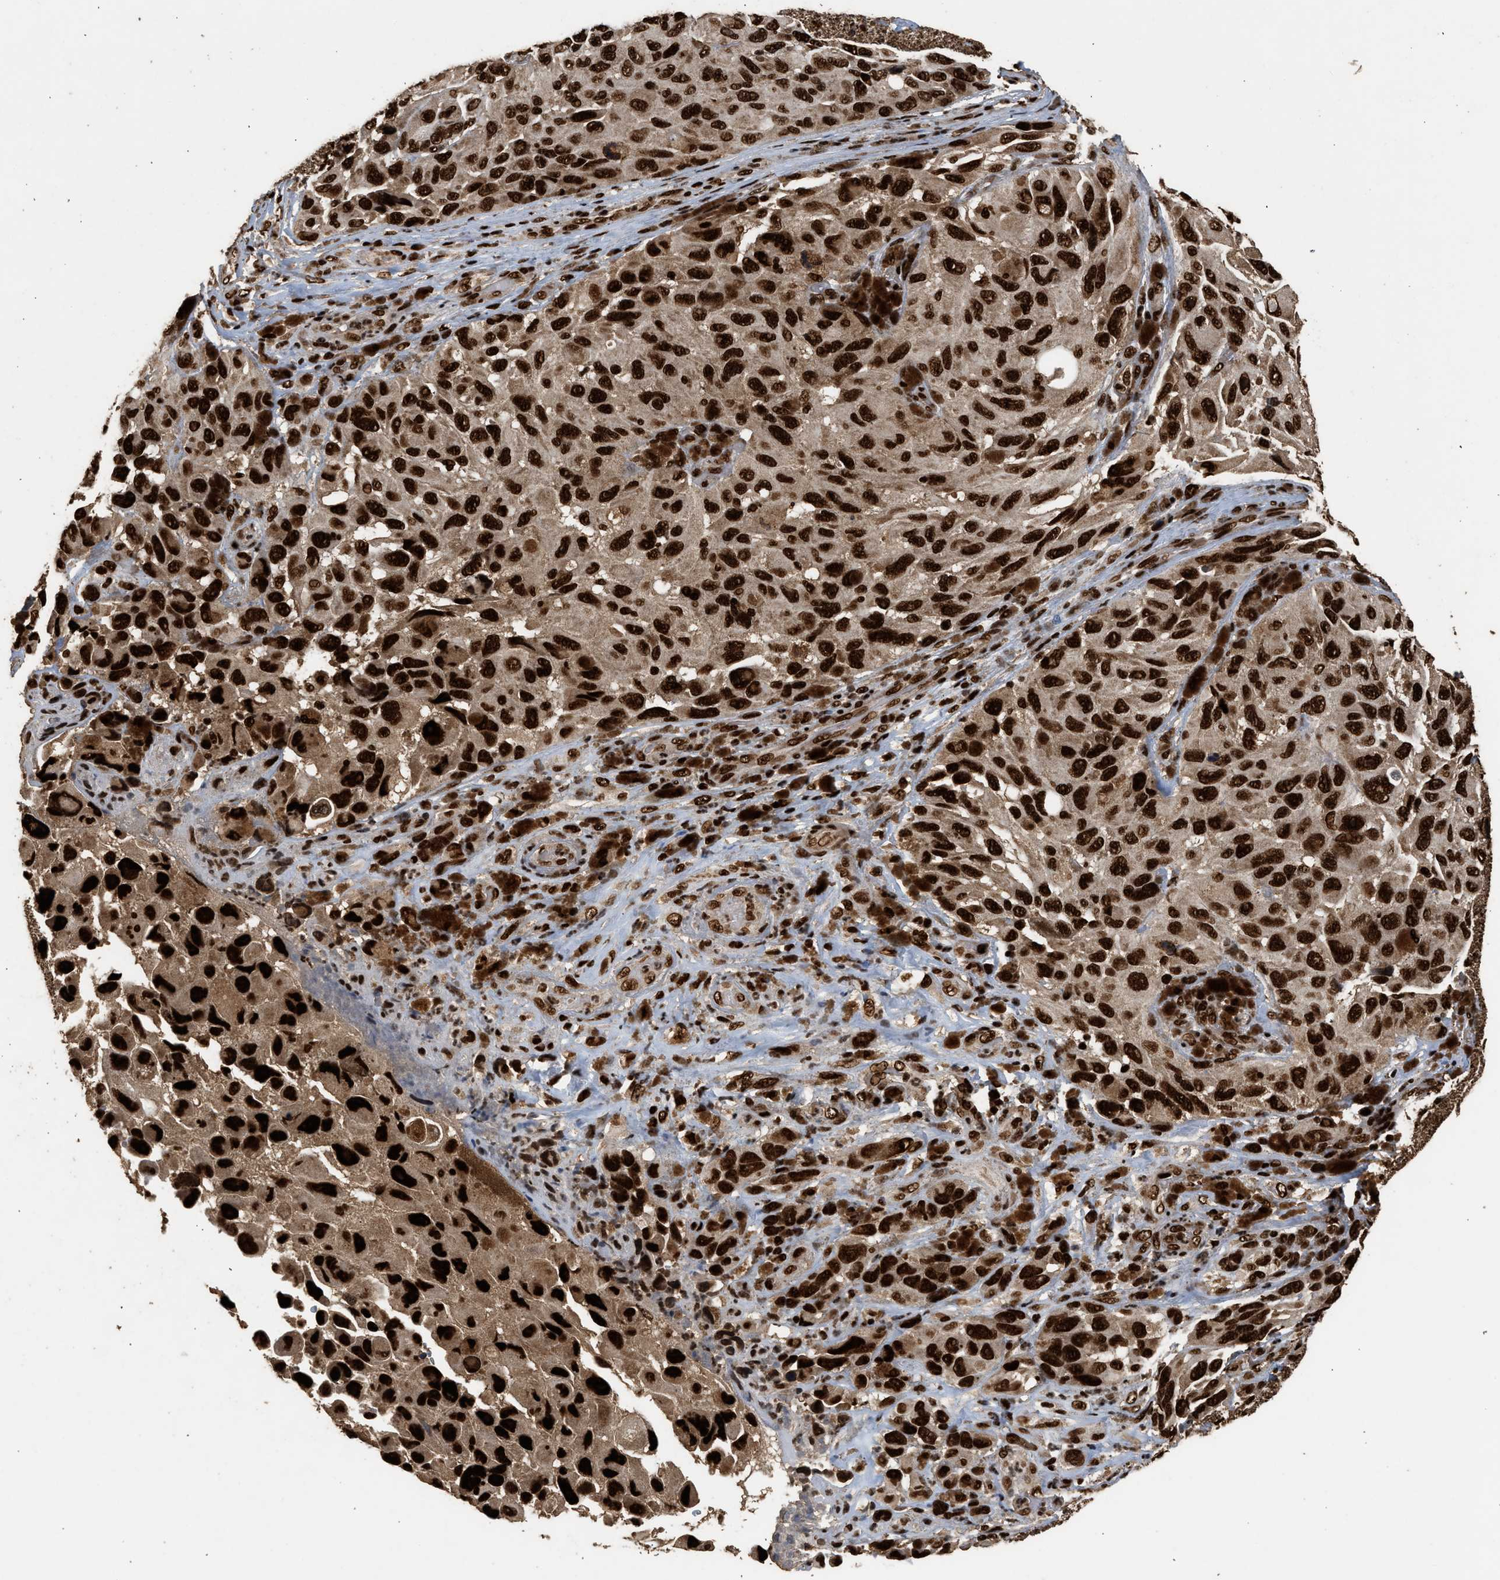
{"staining": {"intensity": "strong", "quantity": ">75%", "location": "cytoplasmic/membranous,nuclear"}, "tissue": "melanoma", "cell_type": "Tumor cells", "image_type": "cancer", "snomed": [{"axis": "morphology", "description": "Malignant melanoma, NOS"}, {"axis": "topography", "description": "Skin"}], "caption": "A micrograph of human malignant melanoma stained for a protein demonstrates strong cytoplasmic/membranous and nuclear brown staining in tumor cells.", "gene": "PPP4R3B", "patient": {"sex": "female", "age": 73}}